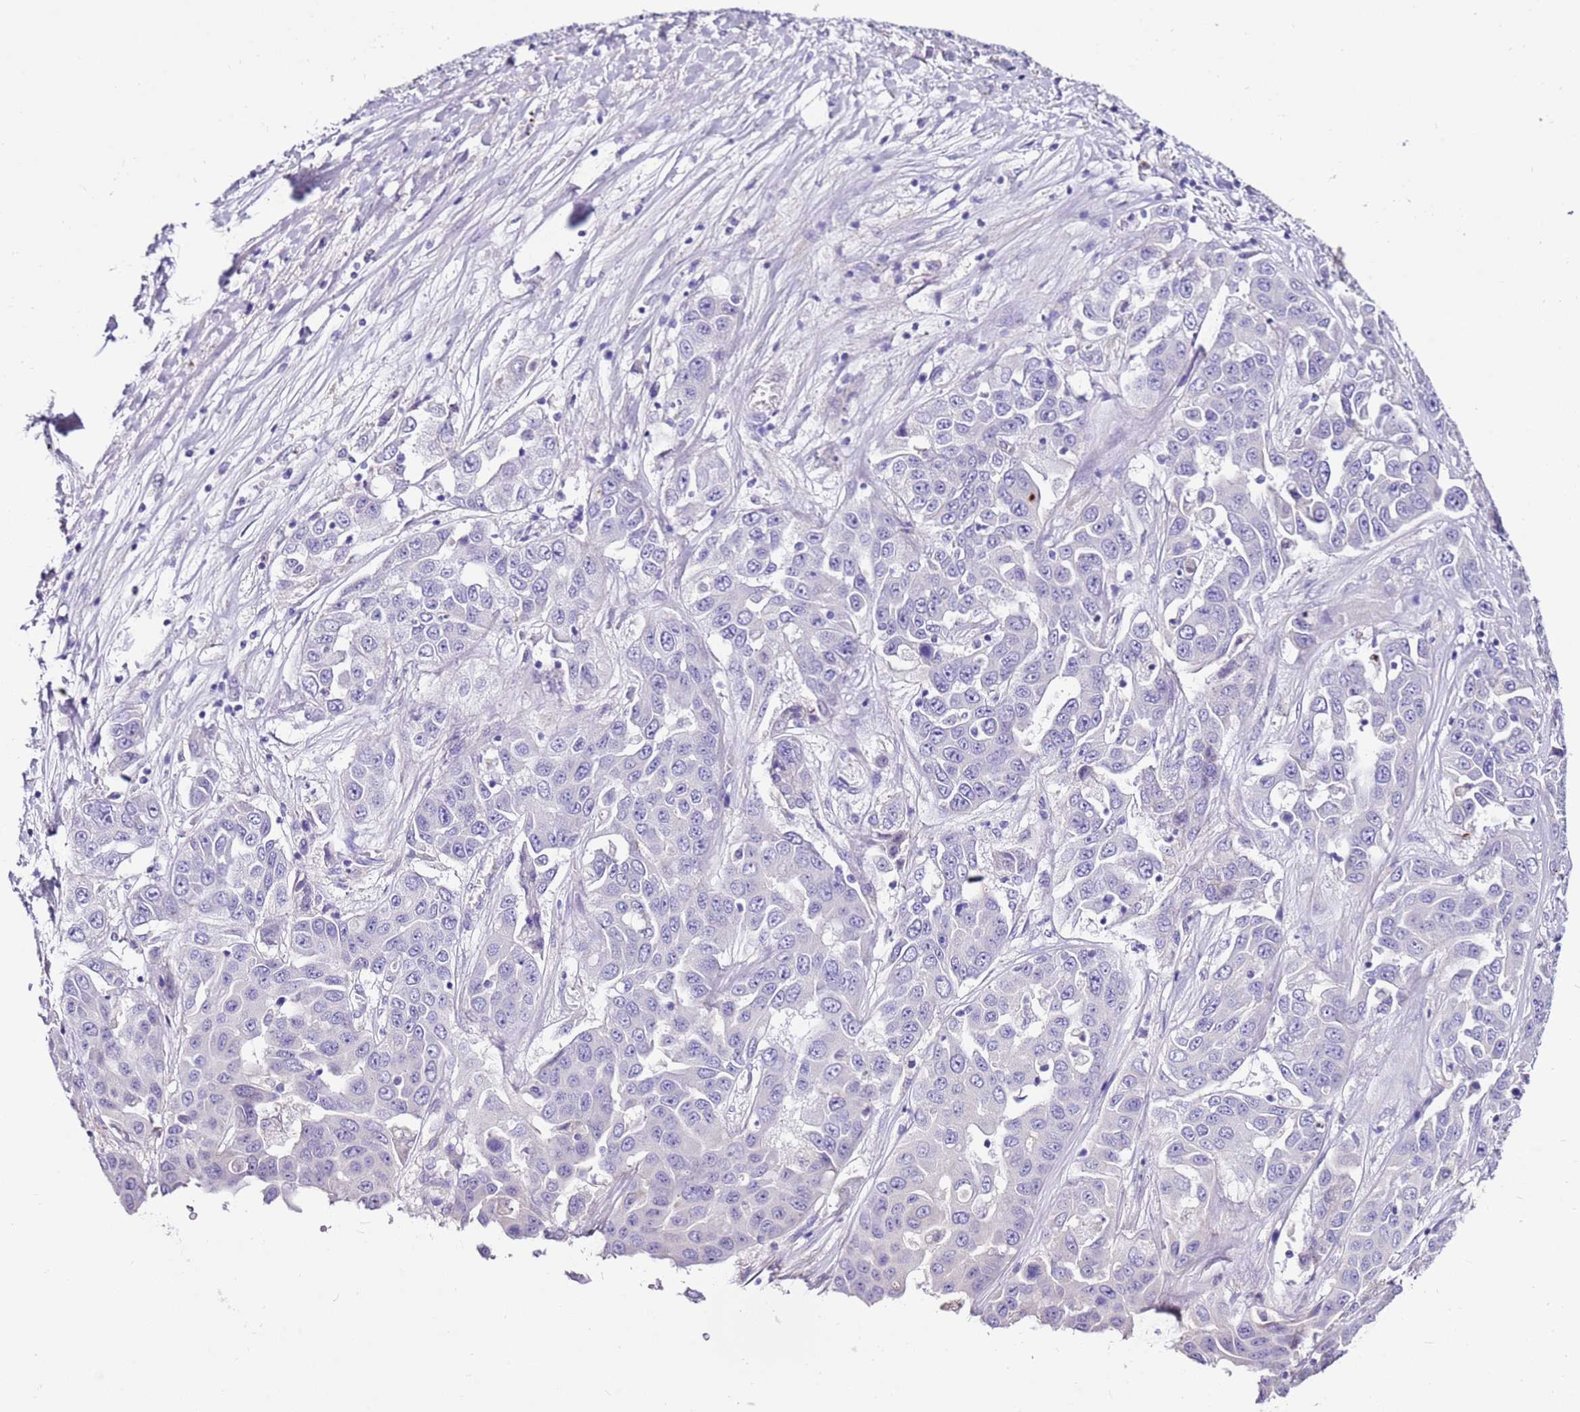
{"staining": {"intensity": "negative", "quantity": "none", "location": "none"}, "tissue": "liver cancer", "cell_type": "Tumor cells", "image_type": "cancer", "snomed": [{"axis": "morphology", "description": "Cholangiocarcinoma"}, {"axis": "topography", "description": "Liver"}], "caption": "This is an IHC histopathology image of human cholangiocarcinoma (liver). There is no staining in tumor cells.", "gene": "DCDC2B", "patient": {"sex": "female", "age": 52}}